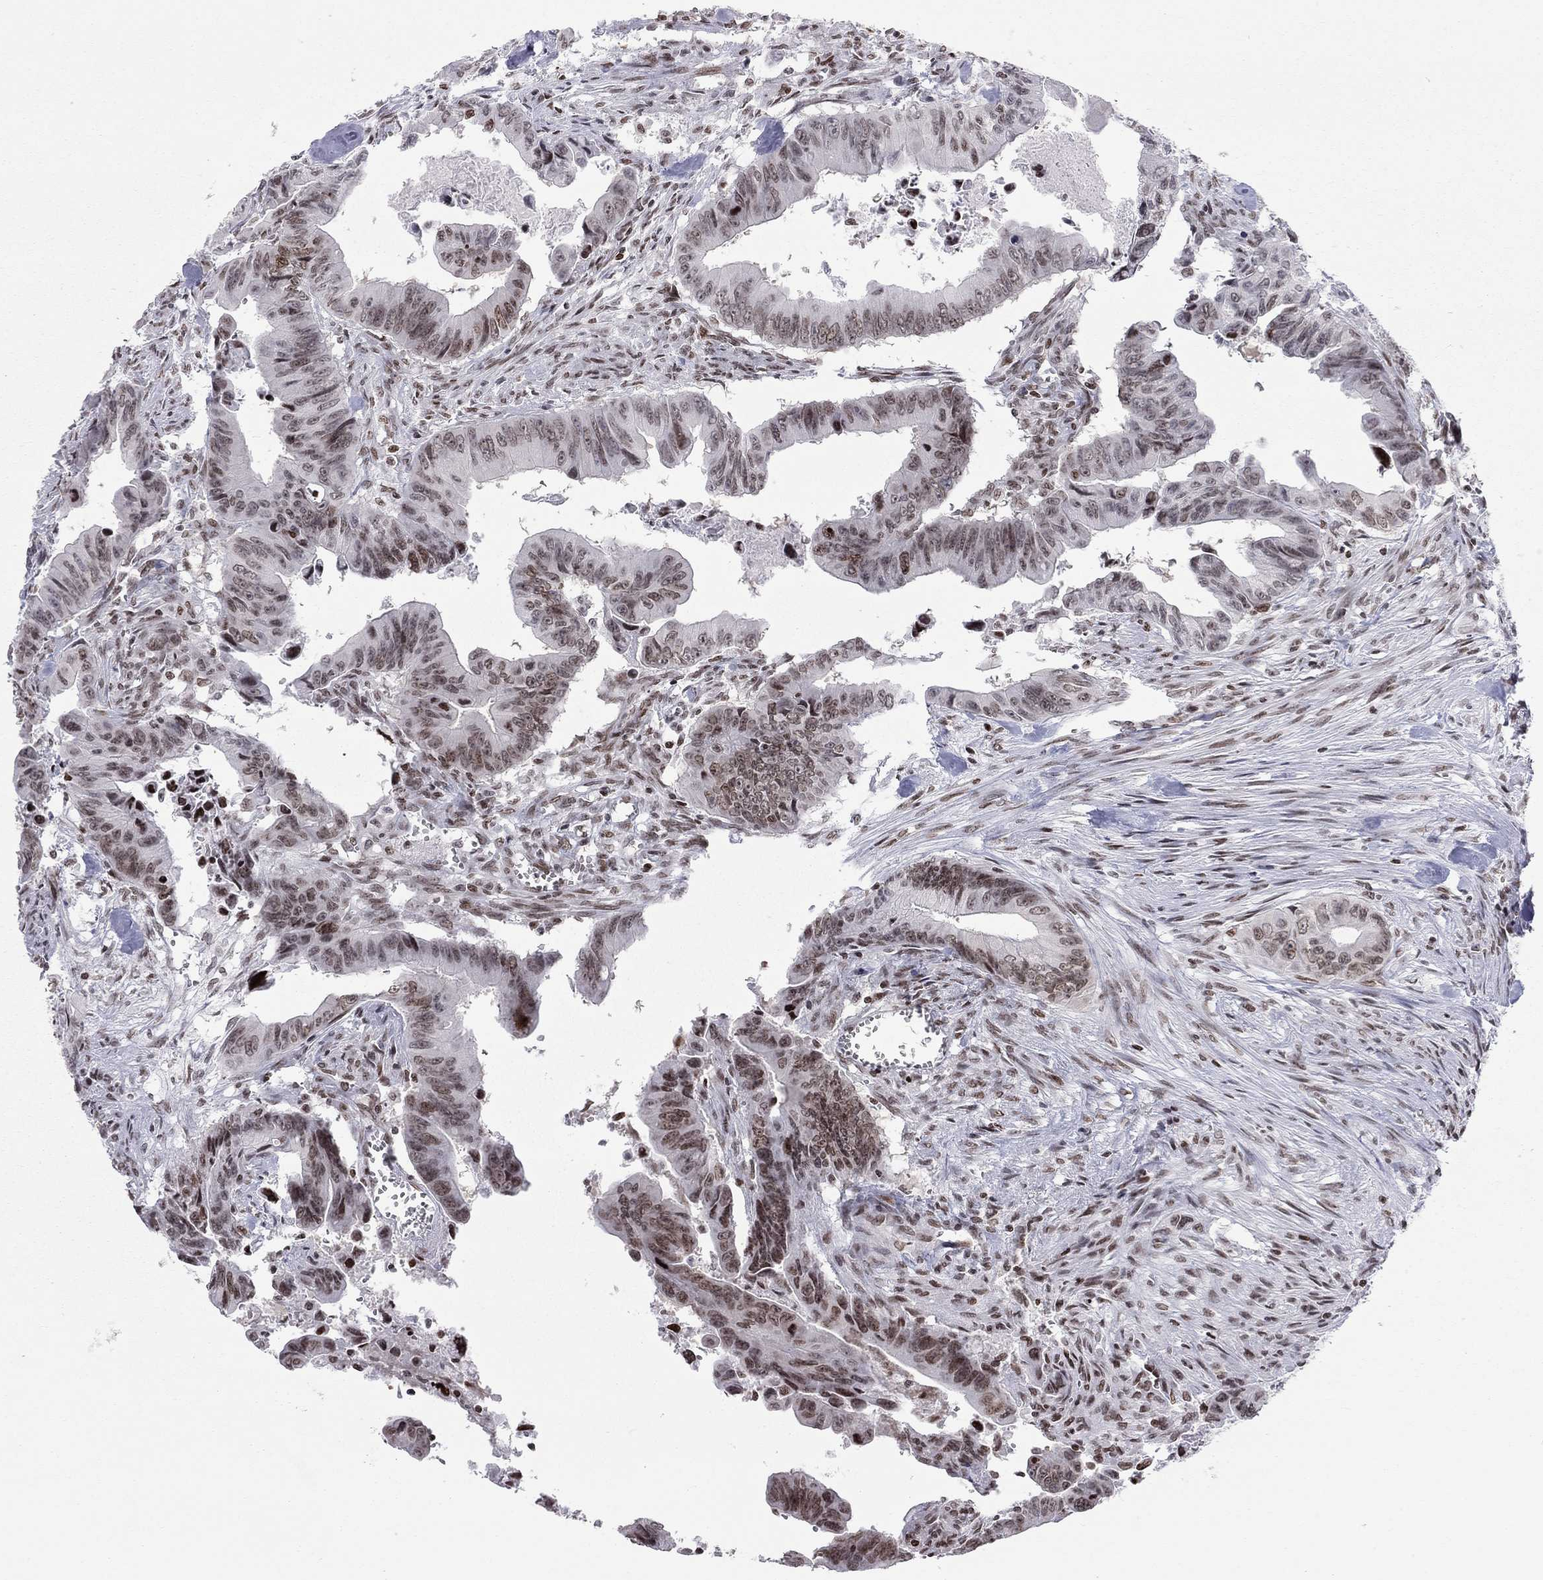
{"staining": {"intensity": "moderate", "quantity": "<25%", "location": "nuclear"}, "tissue": "colorectal cancer", "cell_type": "Tumor cells", "image_type": "cancer", "snomed": [{"axis": "morphology", "description": "Adenocarcinoma, NOS"}, {"axis": "topography", "description": "Colon"}], "caption": "Colorectal cancer (adenocarcinoma) stained with immunohistochemistry demonstrates moderate nuclear expression in about <25% of tumor cells.", "gene": "H2AX", "patient": {"sex": "female", "age": 87}}